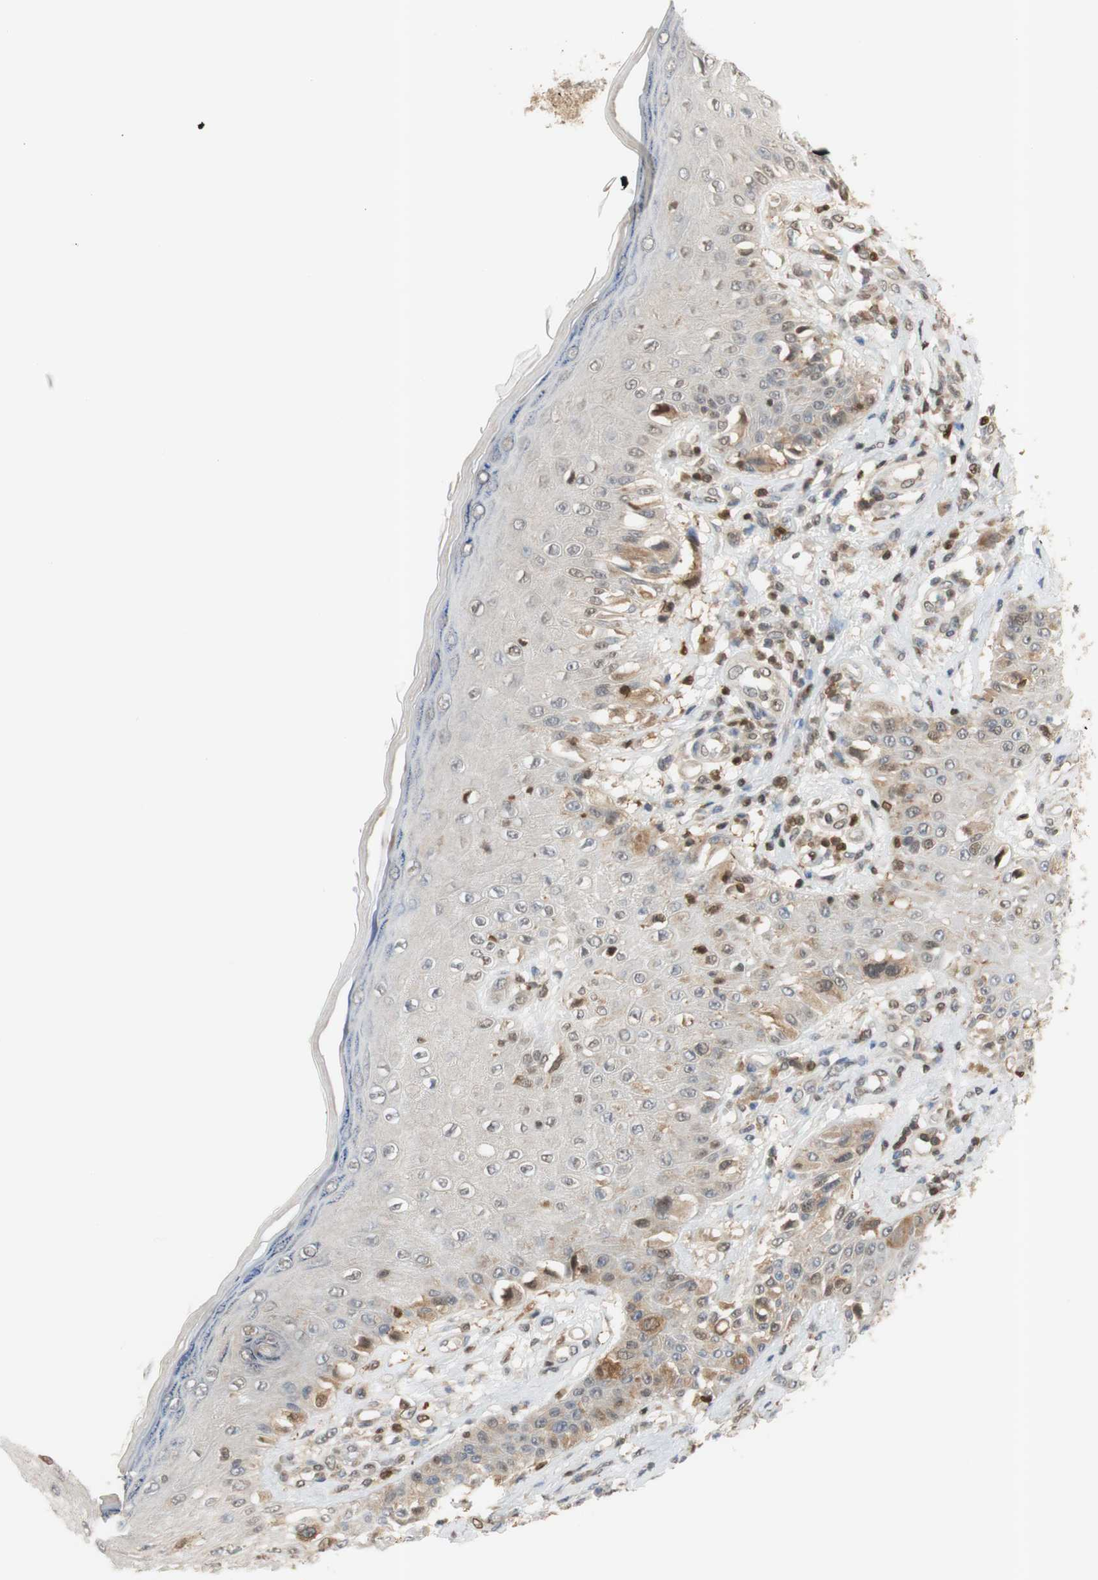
{"staining": {"intensity": "weak", "quantity": "25%-75%", "location": "cytoplasmic/membranous,nuclear"}, "tissue": "melanoma", "cell_type": "Tumor cells", "image_type": "cancer", "snomed": [{"axis": "morphology", "description": "Malignant melanoma, NOS"}, {"axis": "topography", "description": "Skin"}], "caption": "Tumor cells show weak cytoplasmic/membranous and nuclear staining in about 25%-75% of cells in malignant melanoma. (IHC, brightfield microscopy, high magnification).", "gene": "NAP1L4", "patient": {"sex": "female", "age": 81}}